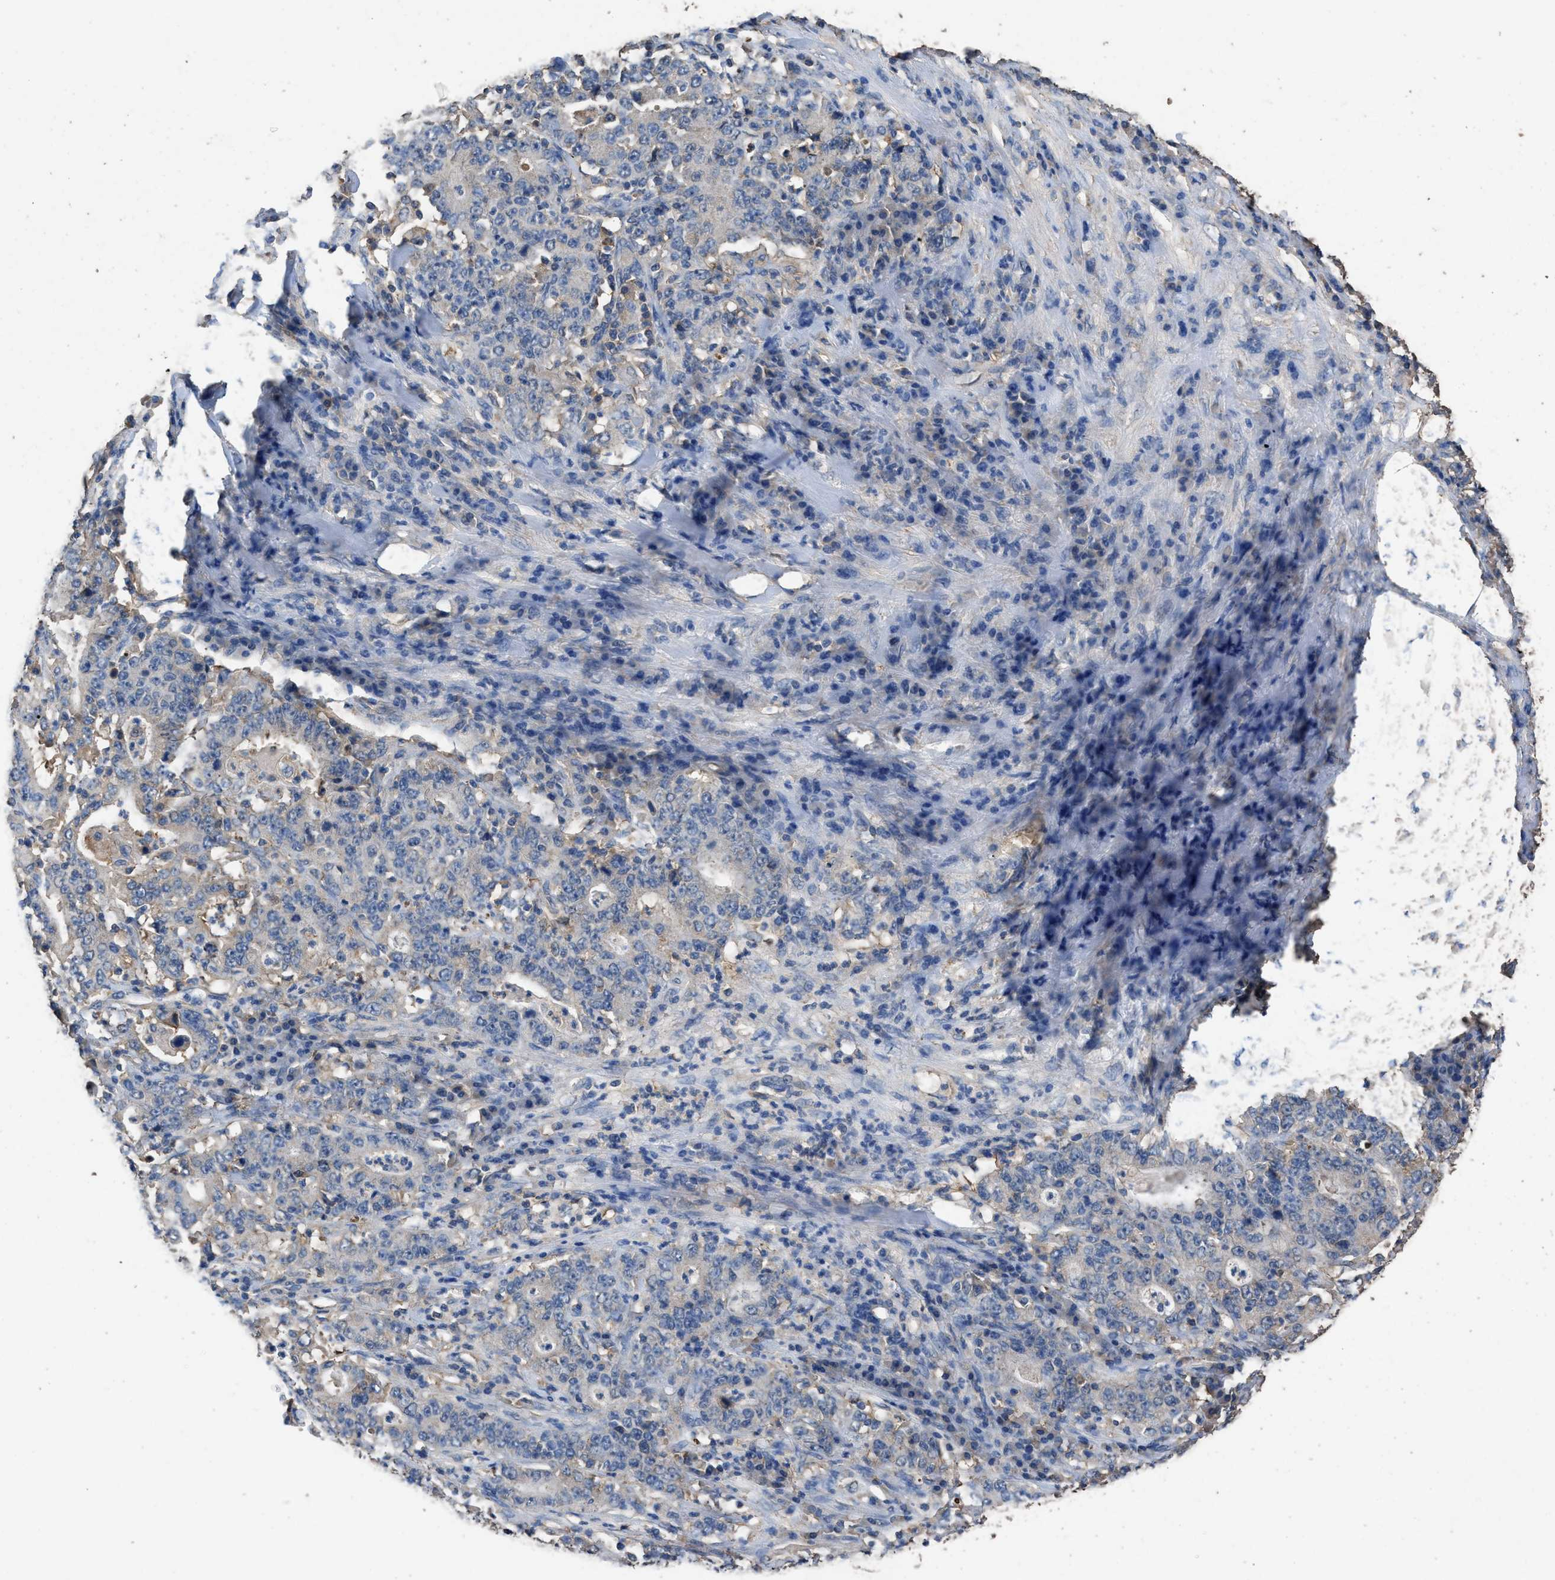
{"staining": {"intensity": "weak", "quantity": "<25%", "location": "cytoplasmic/membranous"}, "tissue": "stomach cancer", "cell_type": "Tumor cells", "image_type": "cancer", "snomed": [{"axis": "morphology", "description": "Normal tissue, NOS"}, {"axis": "morphology", "description": "Adenocarcinoma, NOS"}, {"axis": "topography", "description": "Stomach, upper"}, {"axis": "topography", "description": "Stomach"}], "caption": "DAB (3,3'-diaminobenzidine) immunohistochemical staining of human stomach cancer demonstrates no significant expression in tumor cells. (DAB (3,3'-diaminobenzidine) immunohistochemistry (IHC) with hematoxylin counter stain).", "gene": "ITSN1", "patient": {"sex": "male", "age": 59}}